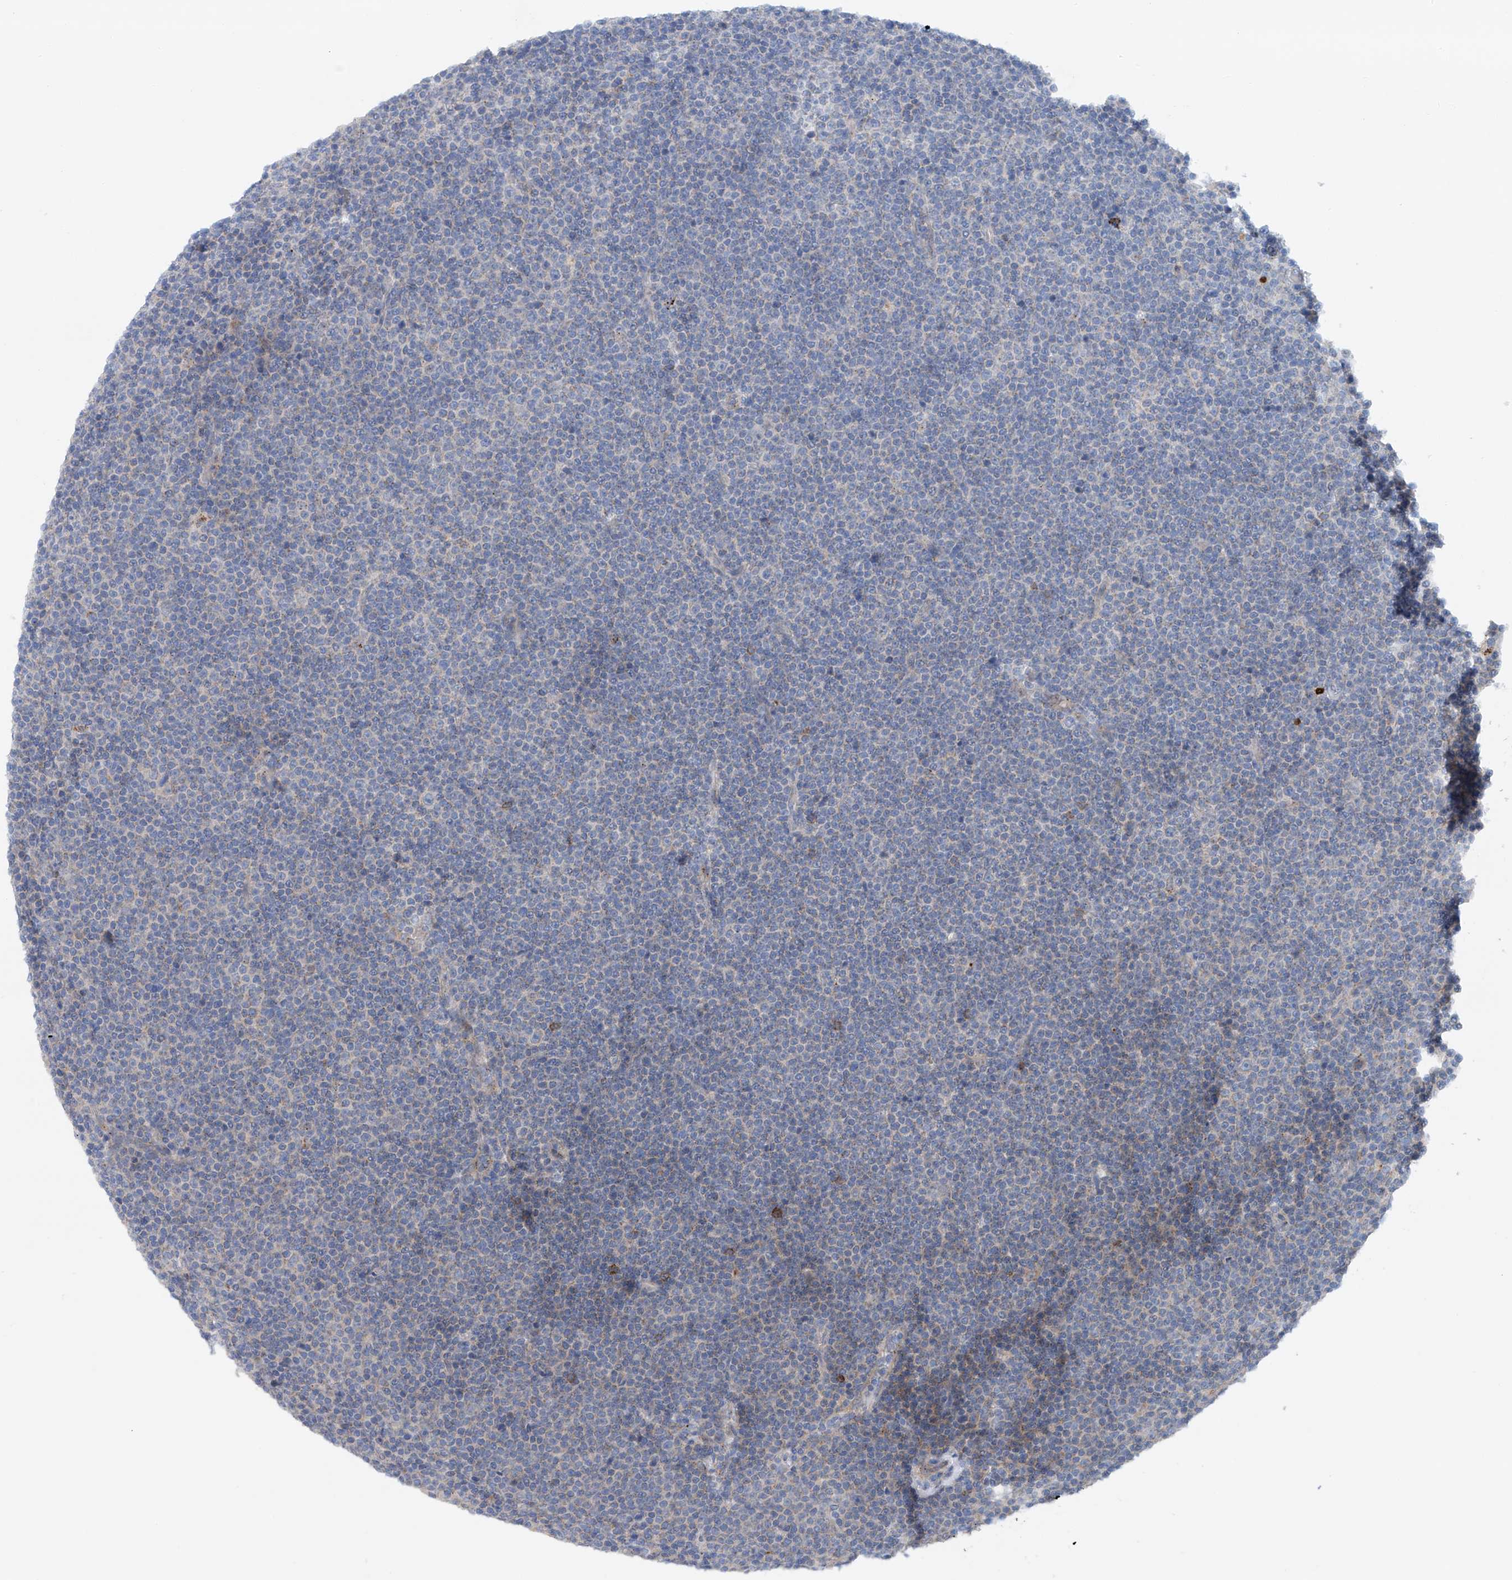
{"staining": {"intensity": "negative", "quantity": "none", "location": "none"}, "tissue": "lymphoma", "cell_type": "Tumor cells", "image_type": "cancer", "snomed": [{"axis": "morphology", "description": "Malignant lymphoma, non-Hodgkin's type, Low grade"}, {"axis": "topography", "description": "Lymph node"}], "caption": "This is an IHC photomicrograph of human low-grade malignant lymphoma, non-Hodgkin's type. There is no positivity in tumor cells.", "gene": "CEP85L", "patient": {"sex": "female", "age": 67}}